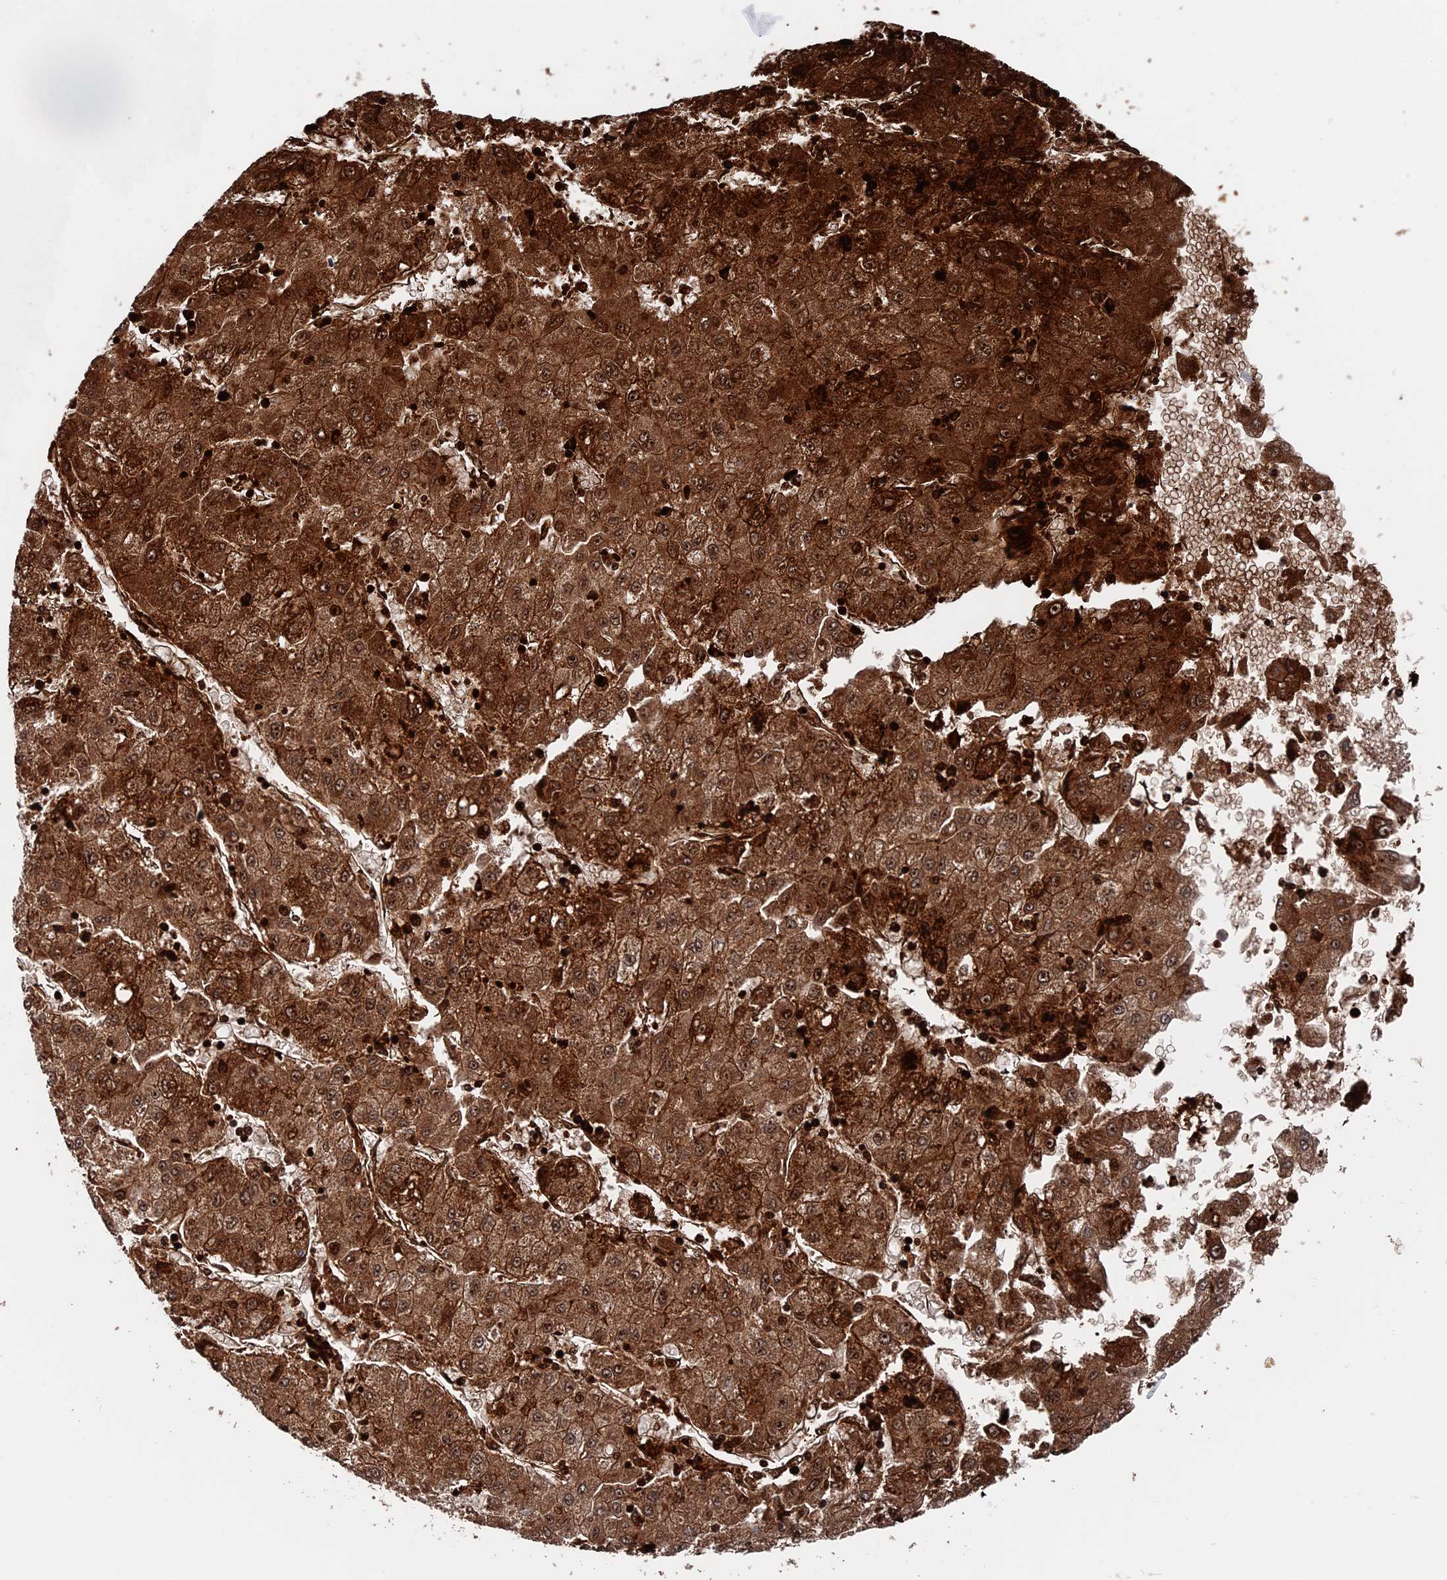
{"staining": {"intensity": "strong", "quantity": ">75%", "location": "cytoplasmic/membranous,nuclear"}, "tissue": "liver cancer", "cell_type": "Tumor cells", "image_type": "cancer", "snomed": [{"axis": "morphology", "description": "Carcinoma, Hepatocellular, NOS"}, {"axis": "topography", "description": "Liver"}], "caption": "Protein analysis of liver hepatocellular carcinoma tissue exhibits strong cytoplasmic/membranous and nuclear staining in about >75% of tumor cells.", "gene": "EXOSC9", "patient": {"sex": "male", "age": 72}}